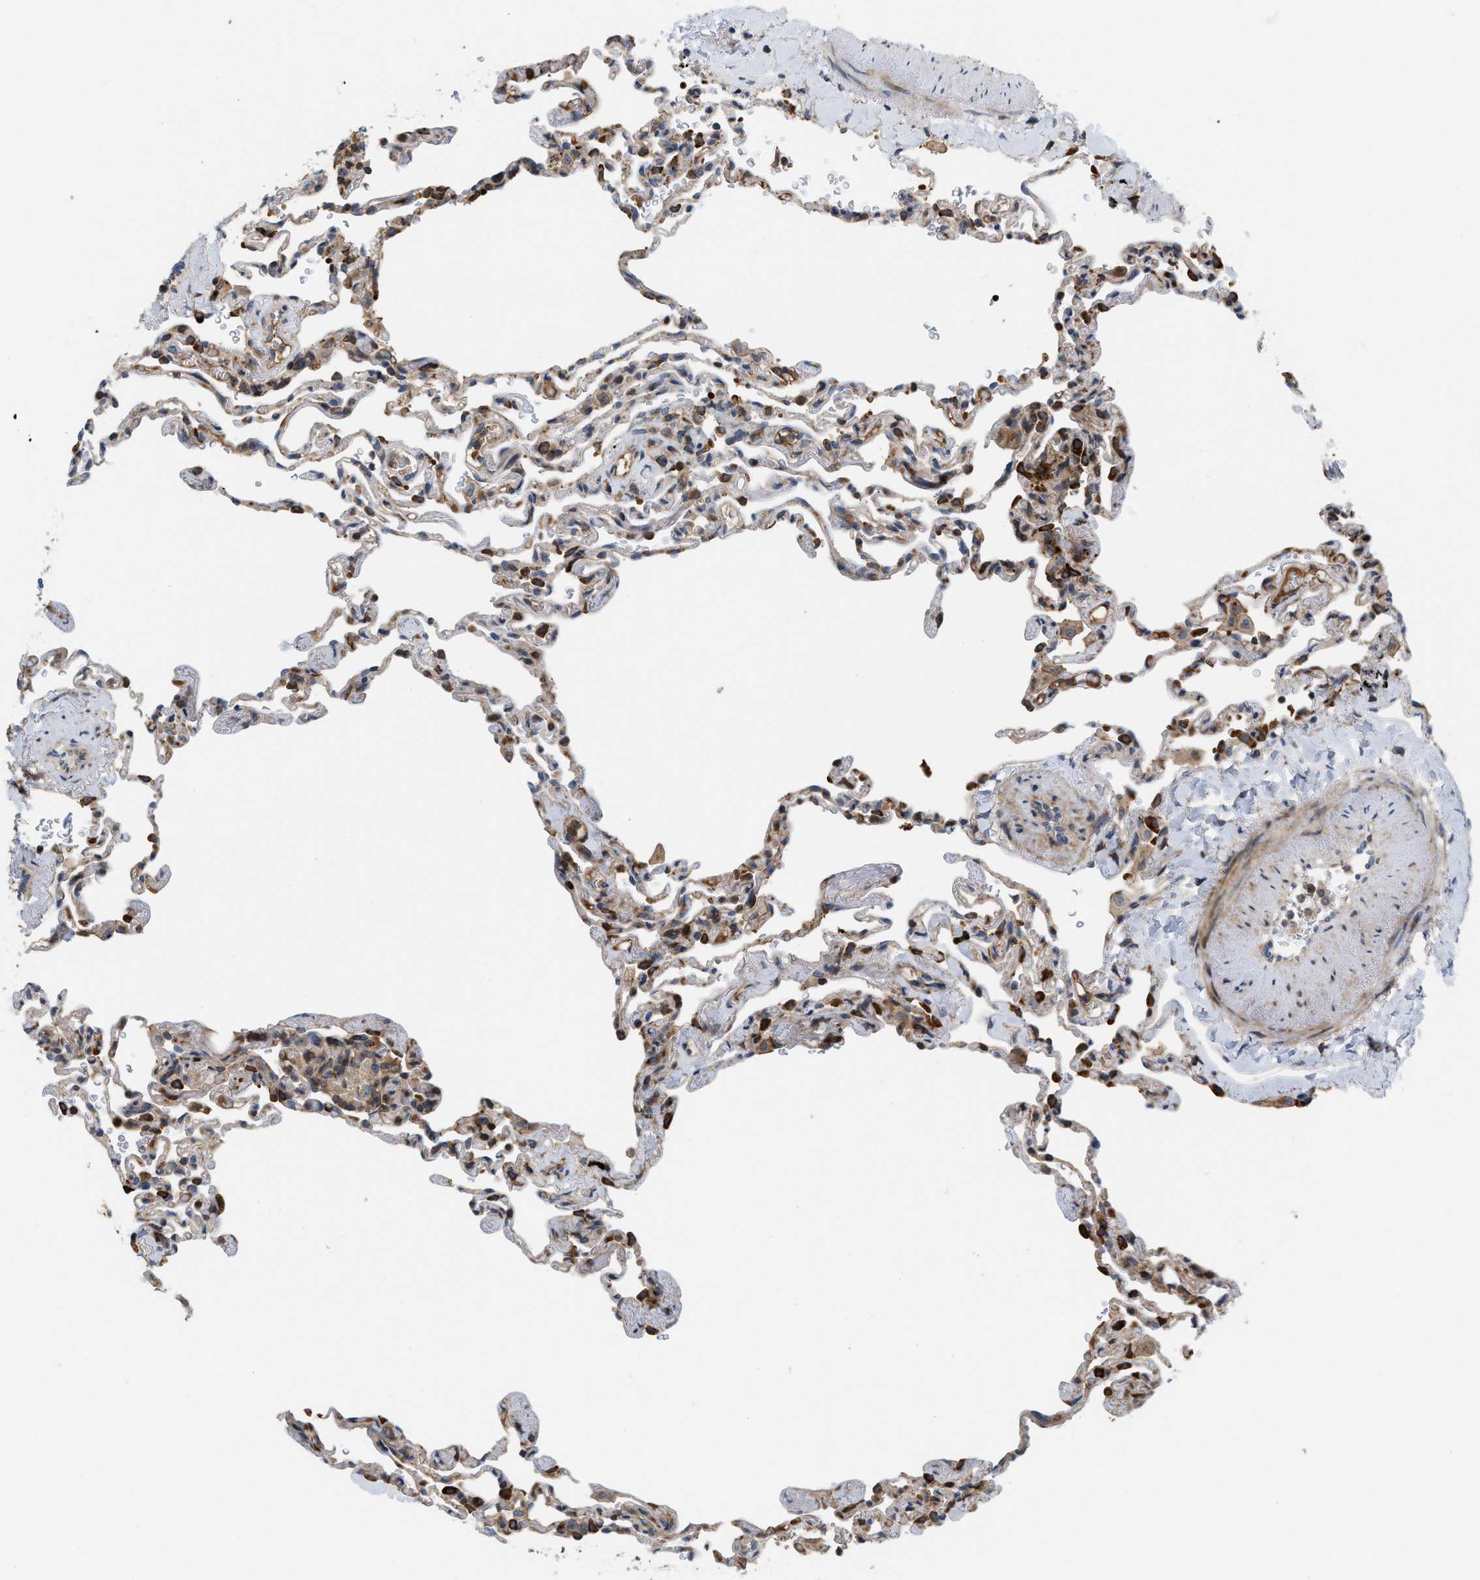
{"staining": {"intensity": "moderate", "quantity": "<25%", "location": "cytoplasmic/membranous"}, "tissue": "lung", "cell_type": "Alveolar cells", "image_type": "normal", "snomed": [{"axis": "morphology", "description": "Normal tissue, NOS"}, {"axis": "topography", "description": "Lung"}], "caption": "Approximately <25% of alveolar cells in benign human lung show moderate cytoplasmic/membranous protein staining as visualized by brown immunohistochemical staining.", "gene": "DIPK1A", "patient": {"sex": "male", "age": 59}}